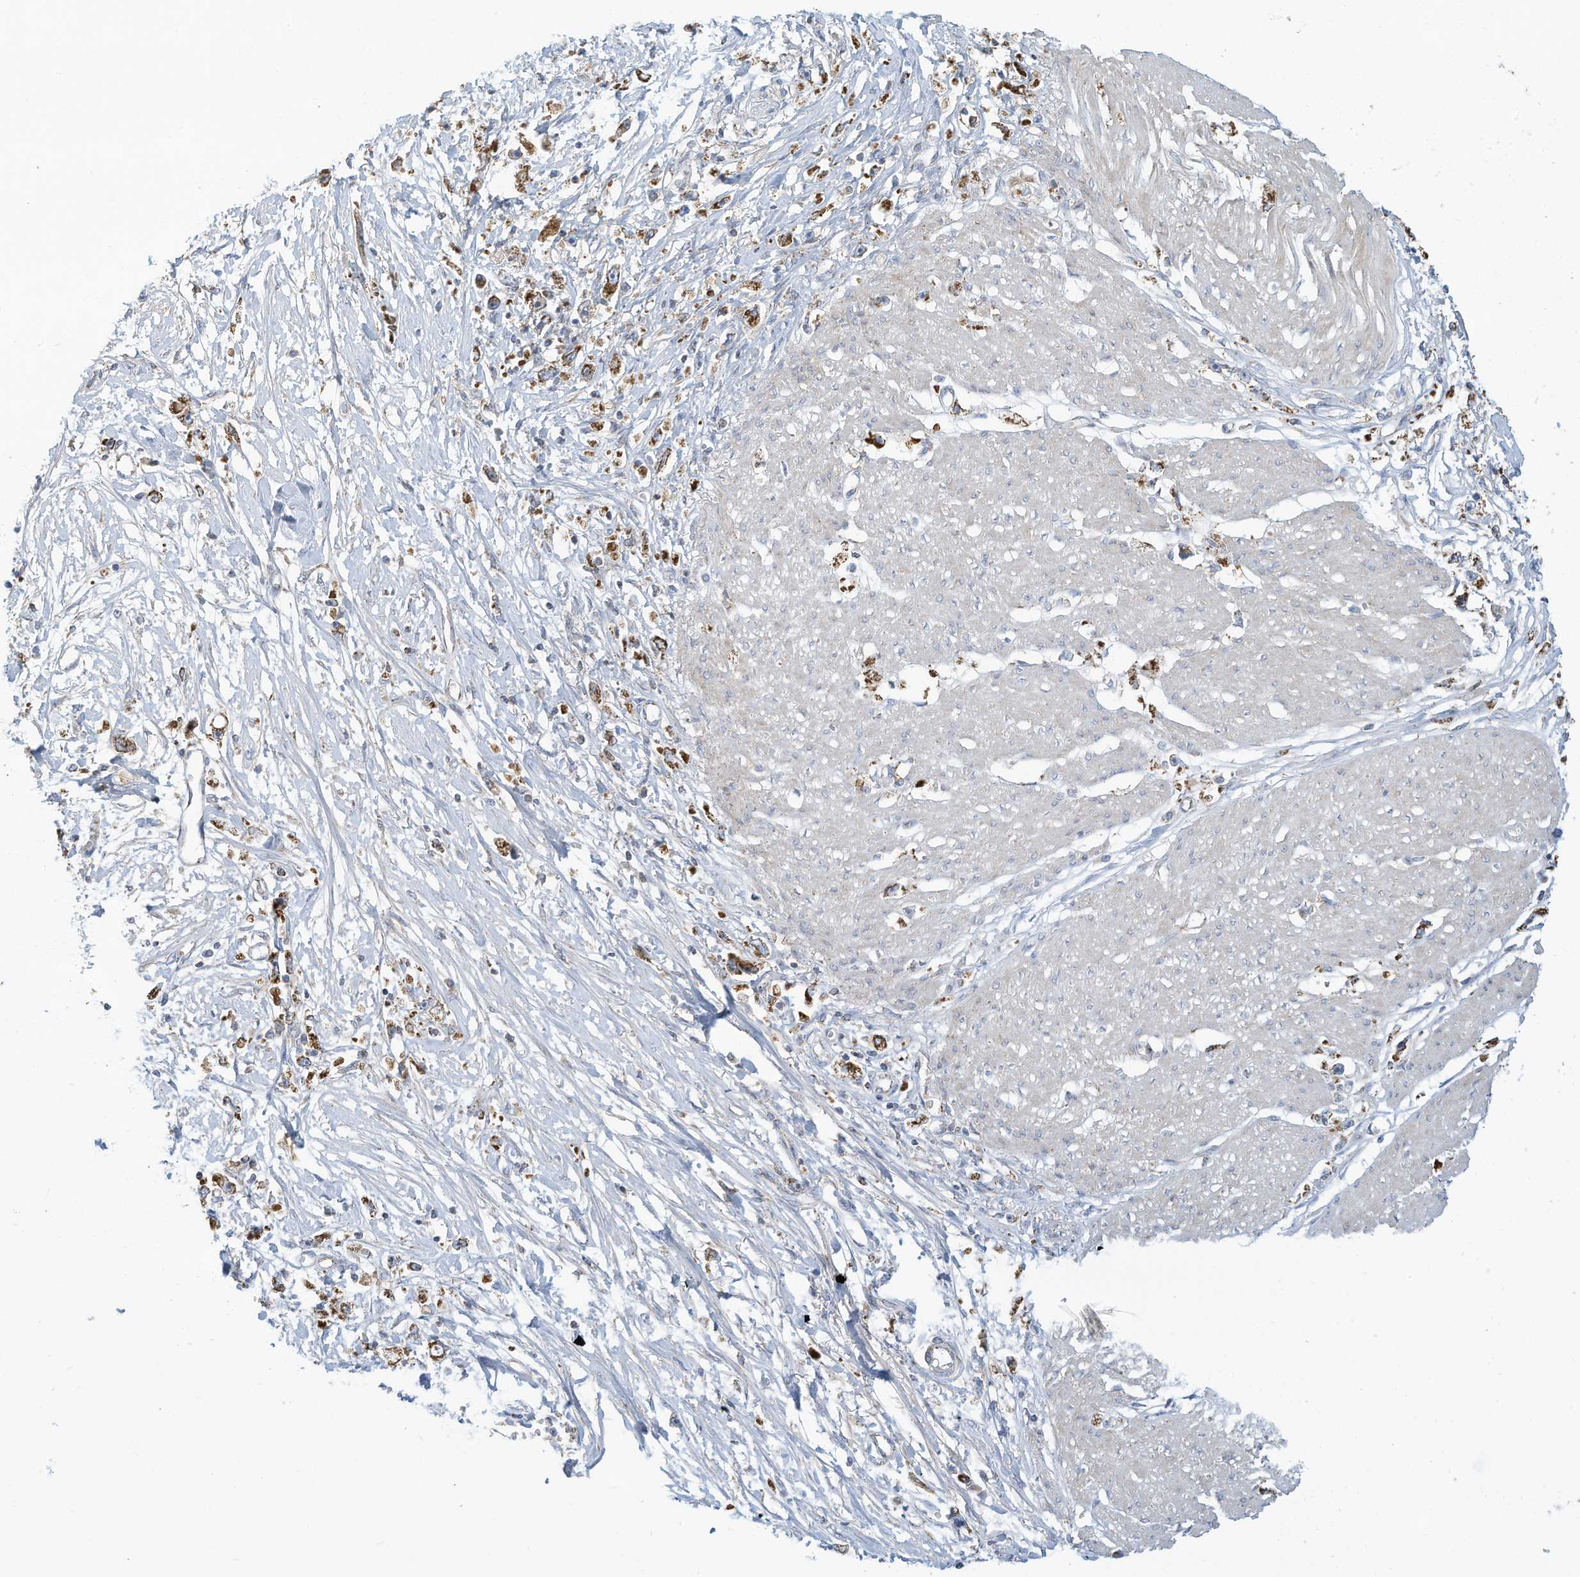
{"staining": {"intensity": "moderate", "quantity": ">75%", "location": "cytoplasmic/membranous"}, "tissue": "stomach cancer", "cell_type": "Tumor cells", "image_type": "cancer", "snomed": [{"axis": "morphology", "description": "Adenocarcinoma, NOS"}, {"axis": "topography", "description": "Stomach"}], "caption": "A brown stain shows moderate cytoplasmic/membranous positivity of a protein in adenocarcinoma (stomach) tumor cells. (Stains: DAB (3,3'-diaminobenzidine) in brown, nuclei in blue, Microscopy: brightfield microscopy at high magnification).", "gene": "NLN", "patient": {"sex": "female", "age": 59}}